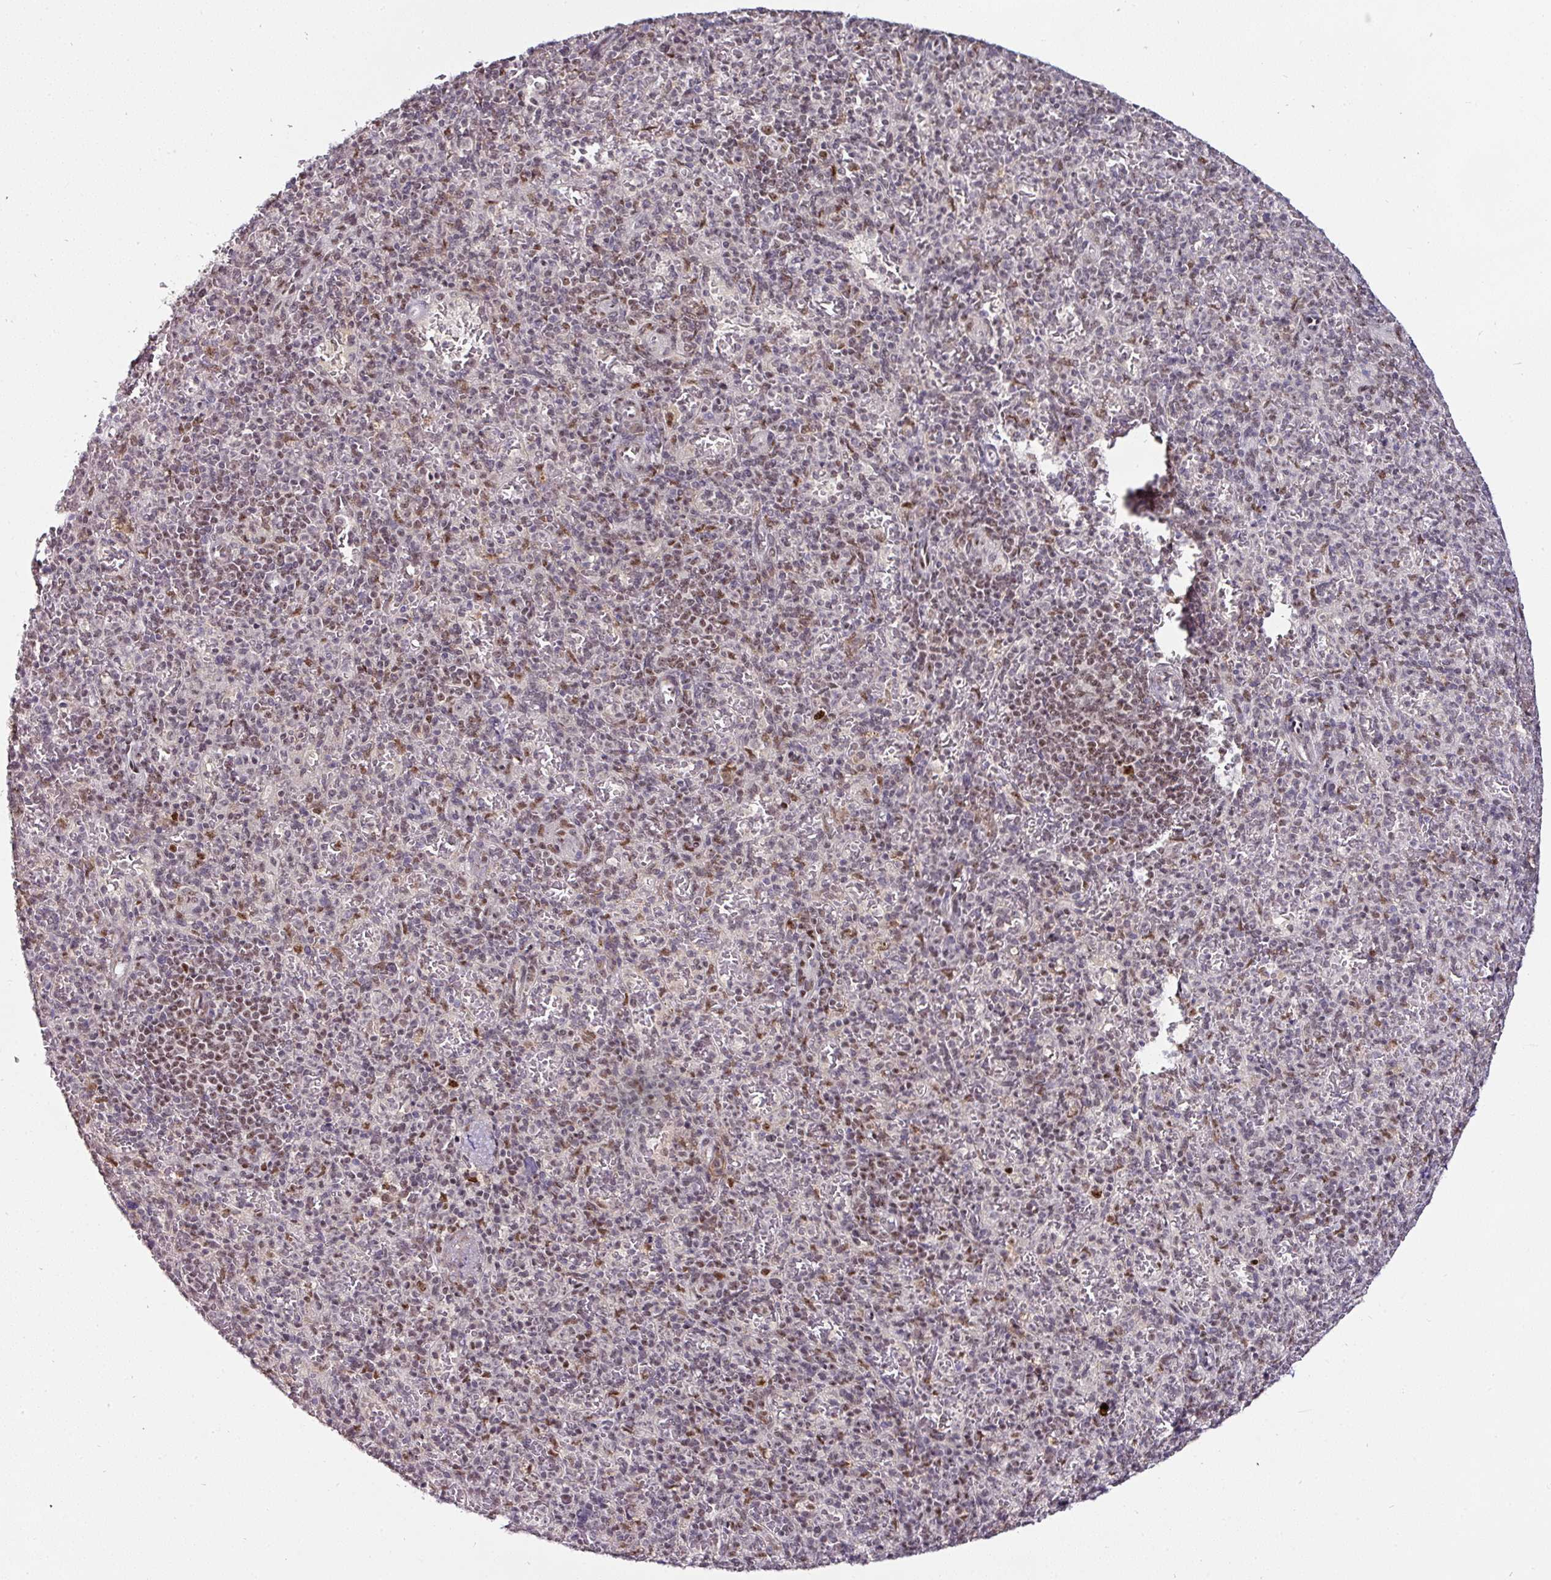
{"staining": {"intensity": "moderate", "quantity": "<25%", "location": "nuclear"}, "tissue": "spleen", "cell_type": "Cells in red pulp", "image_type": "normal", "snomed": [{"axis": "morphology", "description": "Normal tissue, NOS"}, {"axis": "topography", "description": "Spleen"}], "caption": "A histopathology image showing moderate nuclear positivity in approximately <25% of cells in red pulp in benign spleen, as visualized by brown immunohistochemical staining.", "gene": "KLF16", "patient": {"sex": "female", "age": 74}}